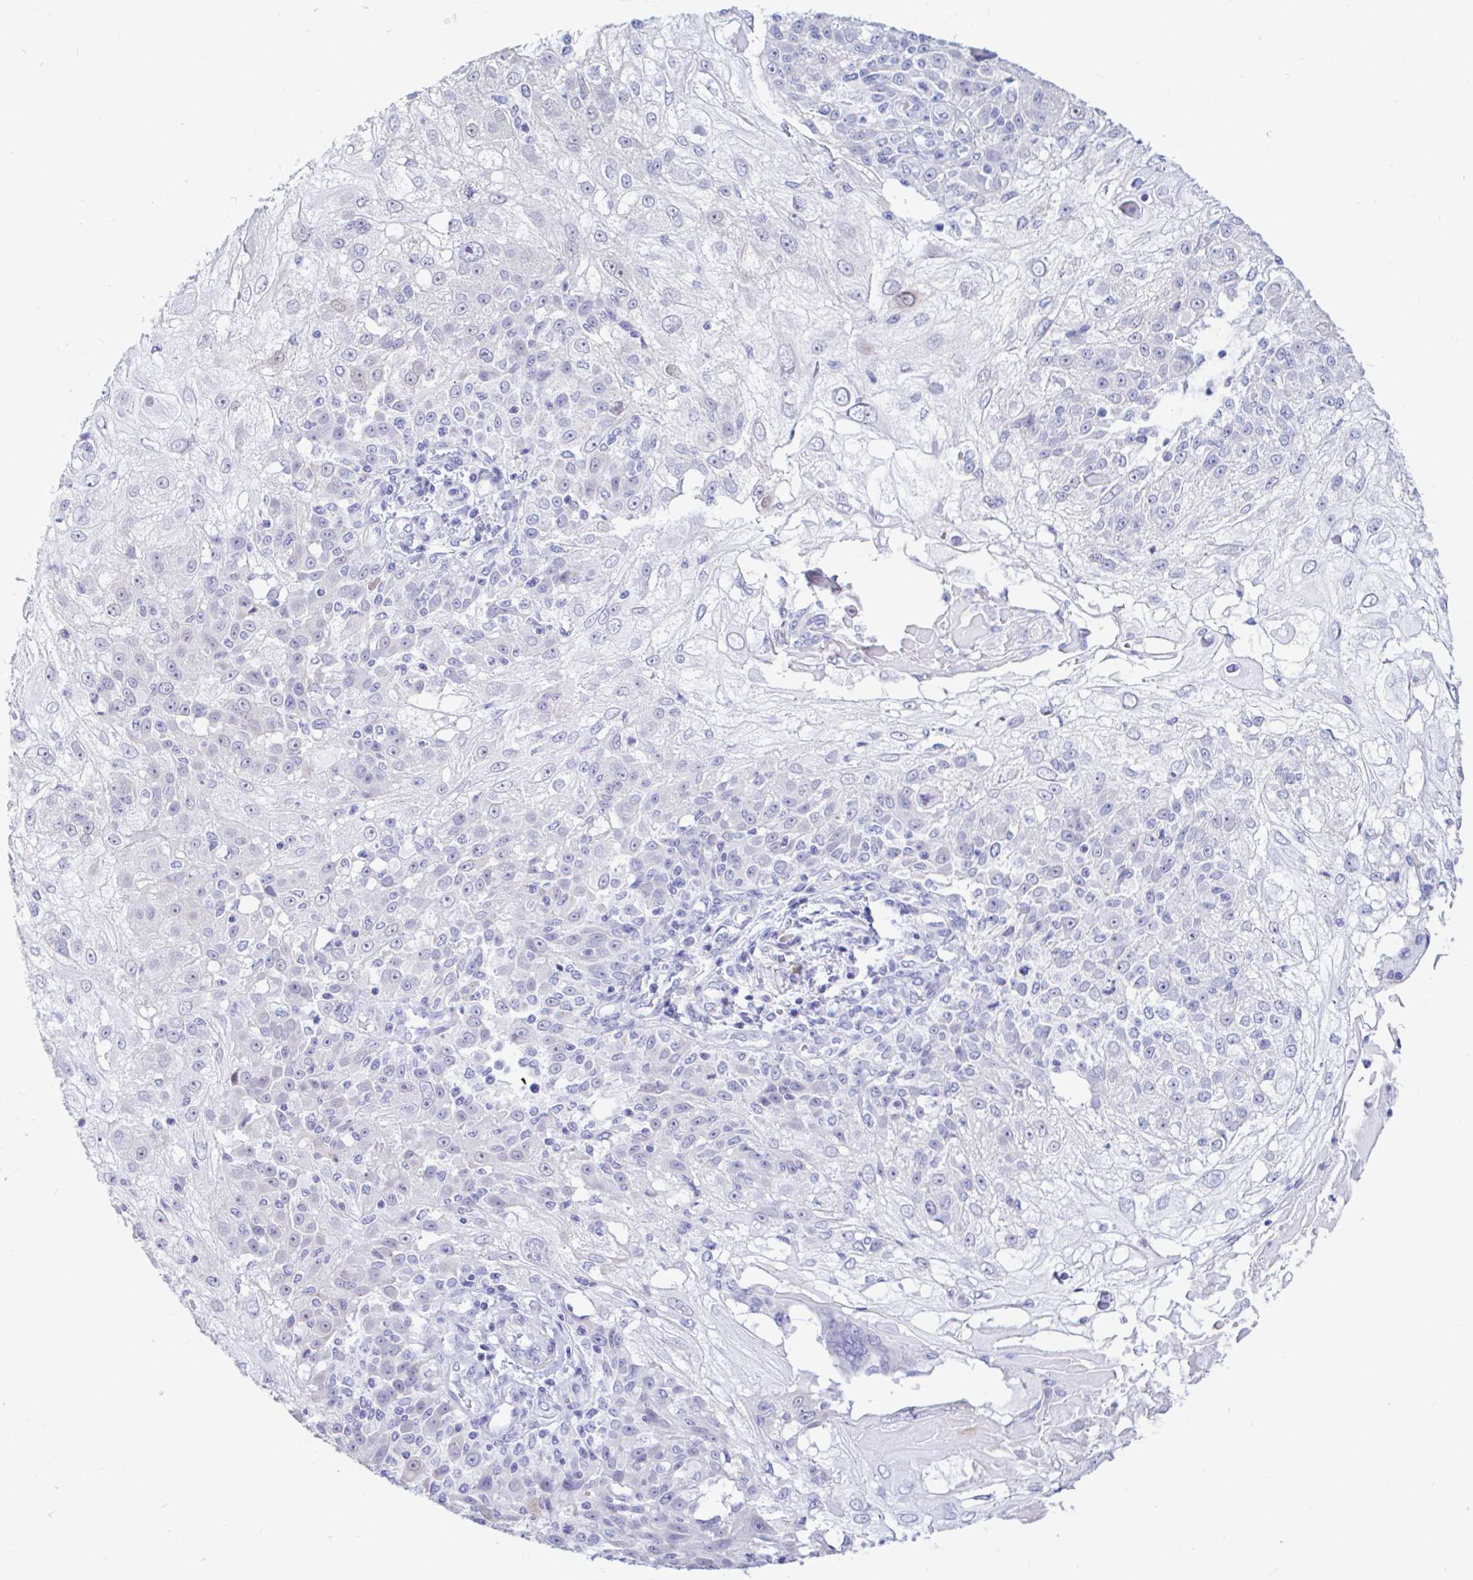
{"staining": {"intensity": "negative", "quantity": "none", "location": "none"}, "tissue": "skin cancer", "cell_type": "Tumor cells", "image_type": "cancer", "snomed": [{"axis": "morphology", "description": "Normal tissue, NOS"}, {"axis": "morphology", "description": "Squamous cell carcinoma, NOS"}, {"axis": "topography", "description": "Skin"}], "caption": "This histopathology image is of skin cancer (squamous cell carcinoma) stained with immunohistochemistry to label a protein in brown with the nuclei are counter-stained blue. There is no positivity in tumor cells.", "gene": "NBPF3", "patient": {"sex": "female", "age": 83}}